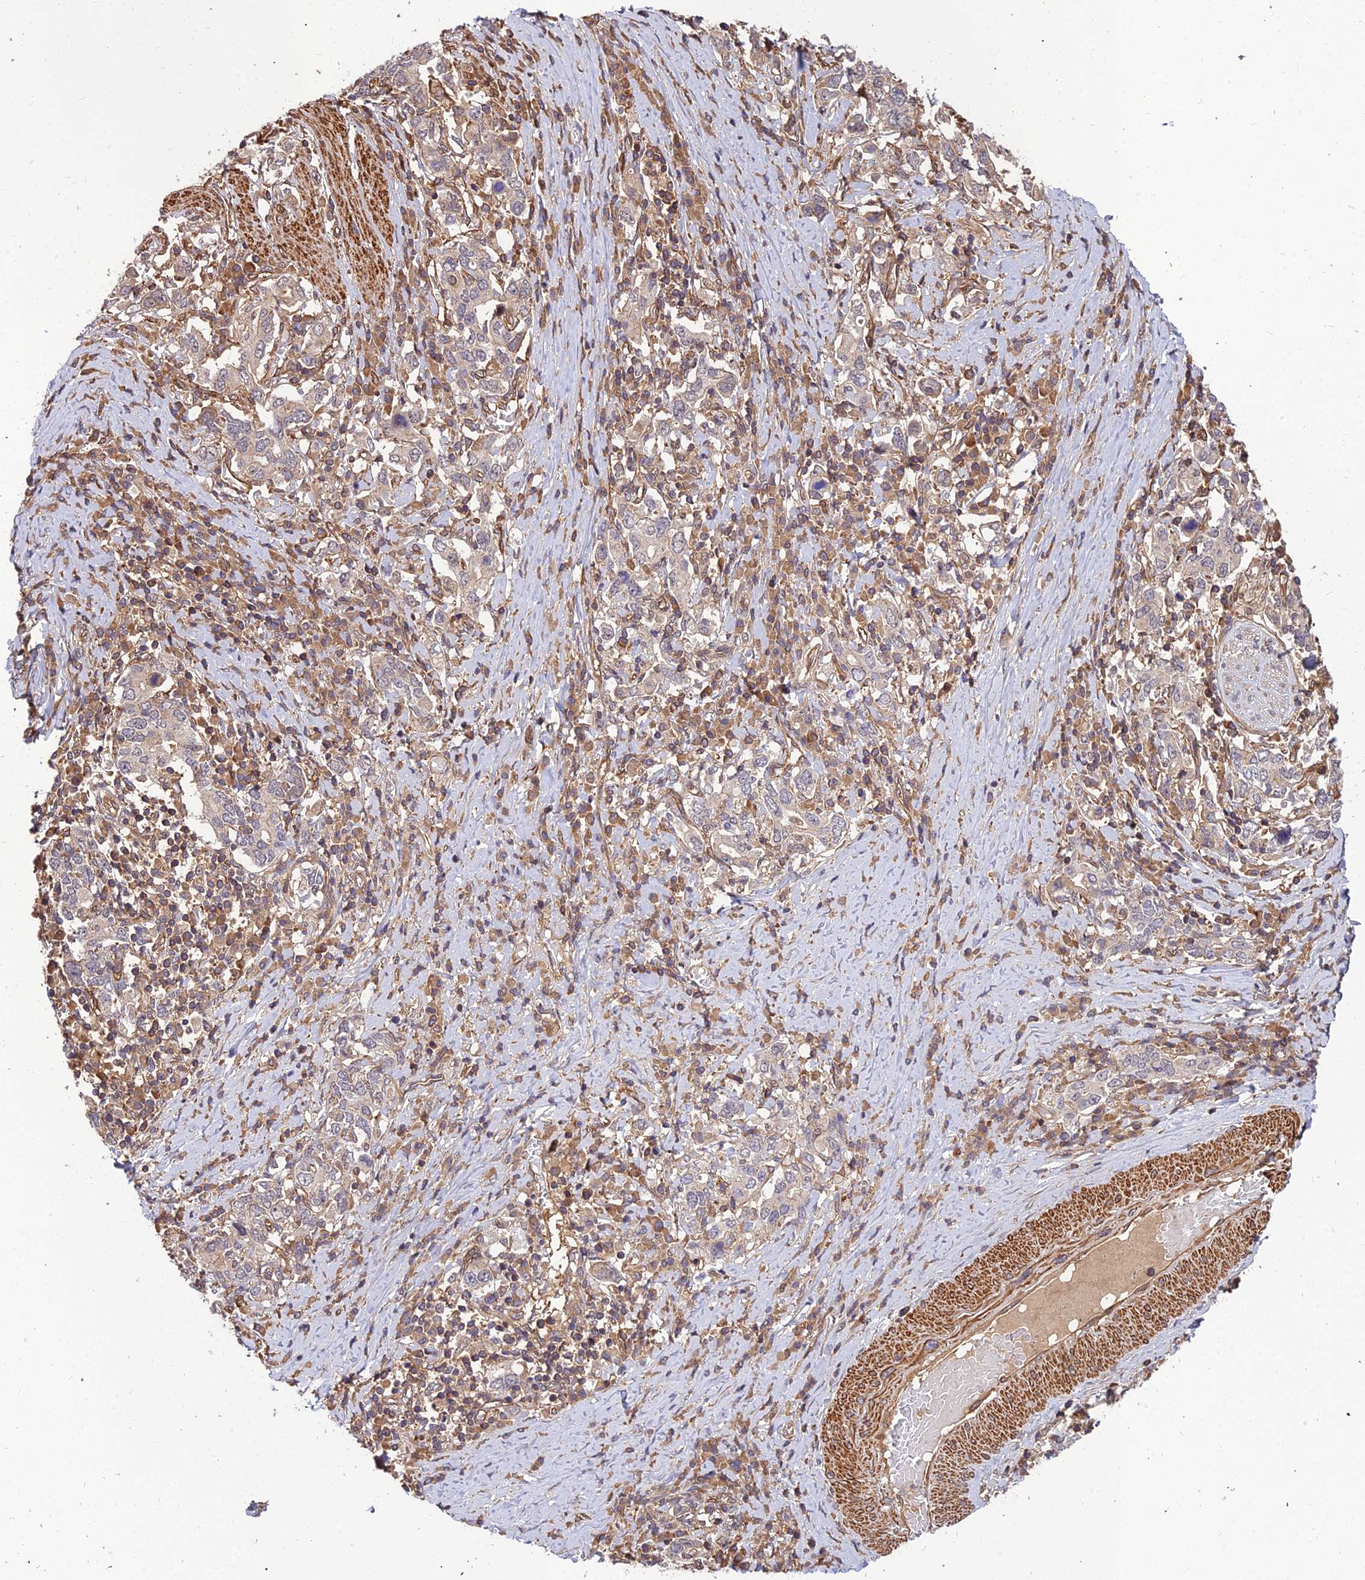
{"staining": {"intensity": "negative", "quantity": "none", "location": "none"}, "tissue": "stomach cancer", "cell_type": "Tumor cells", "image_type": "cancer", "snomed": [{"axis": "morphology", "description": "Adenocarcinoma, NOS"}, {"axis": "topography", "description": "Stomach, upper"}, {"axis": "topography", "description": "Stomach"}], "caption": "Immunohistochemical staining of human stomach cancer (adenocarcinoma) shows no significant positivity in tumor cells.", "gene": "ZNF467", "patient": {"sex": "male", "age": 62}}